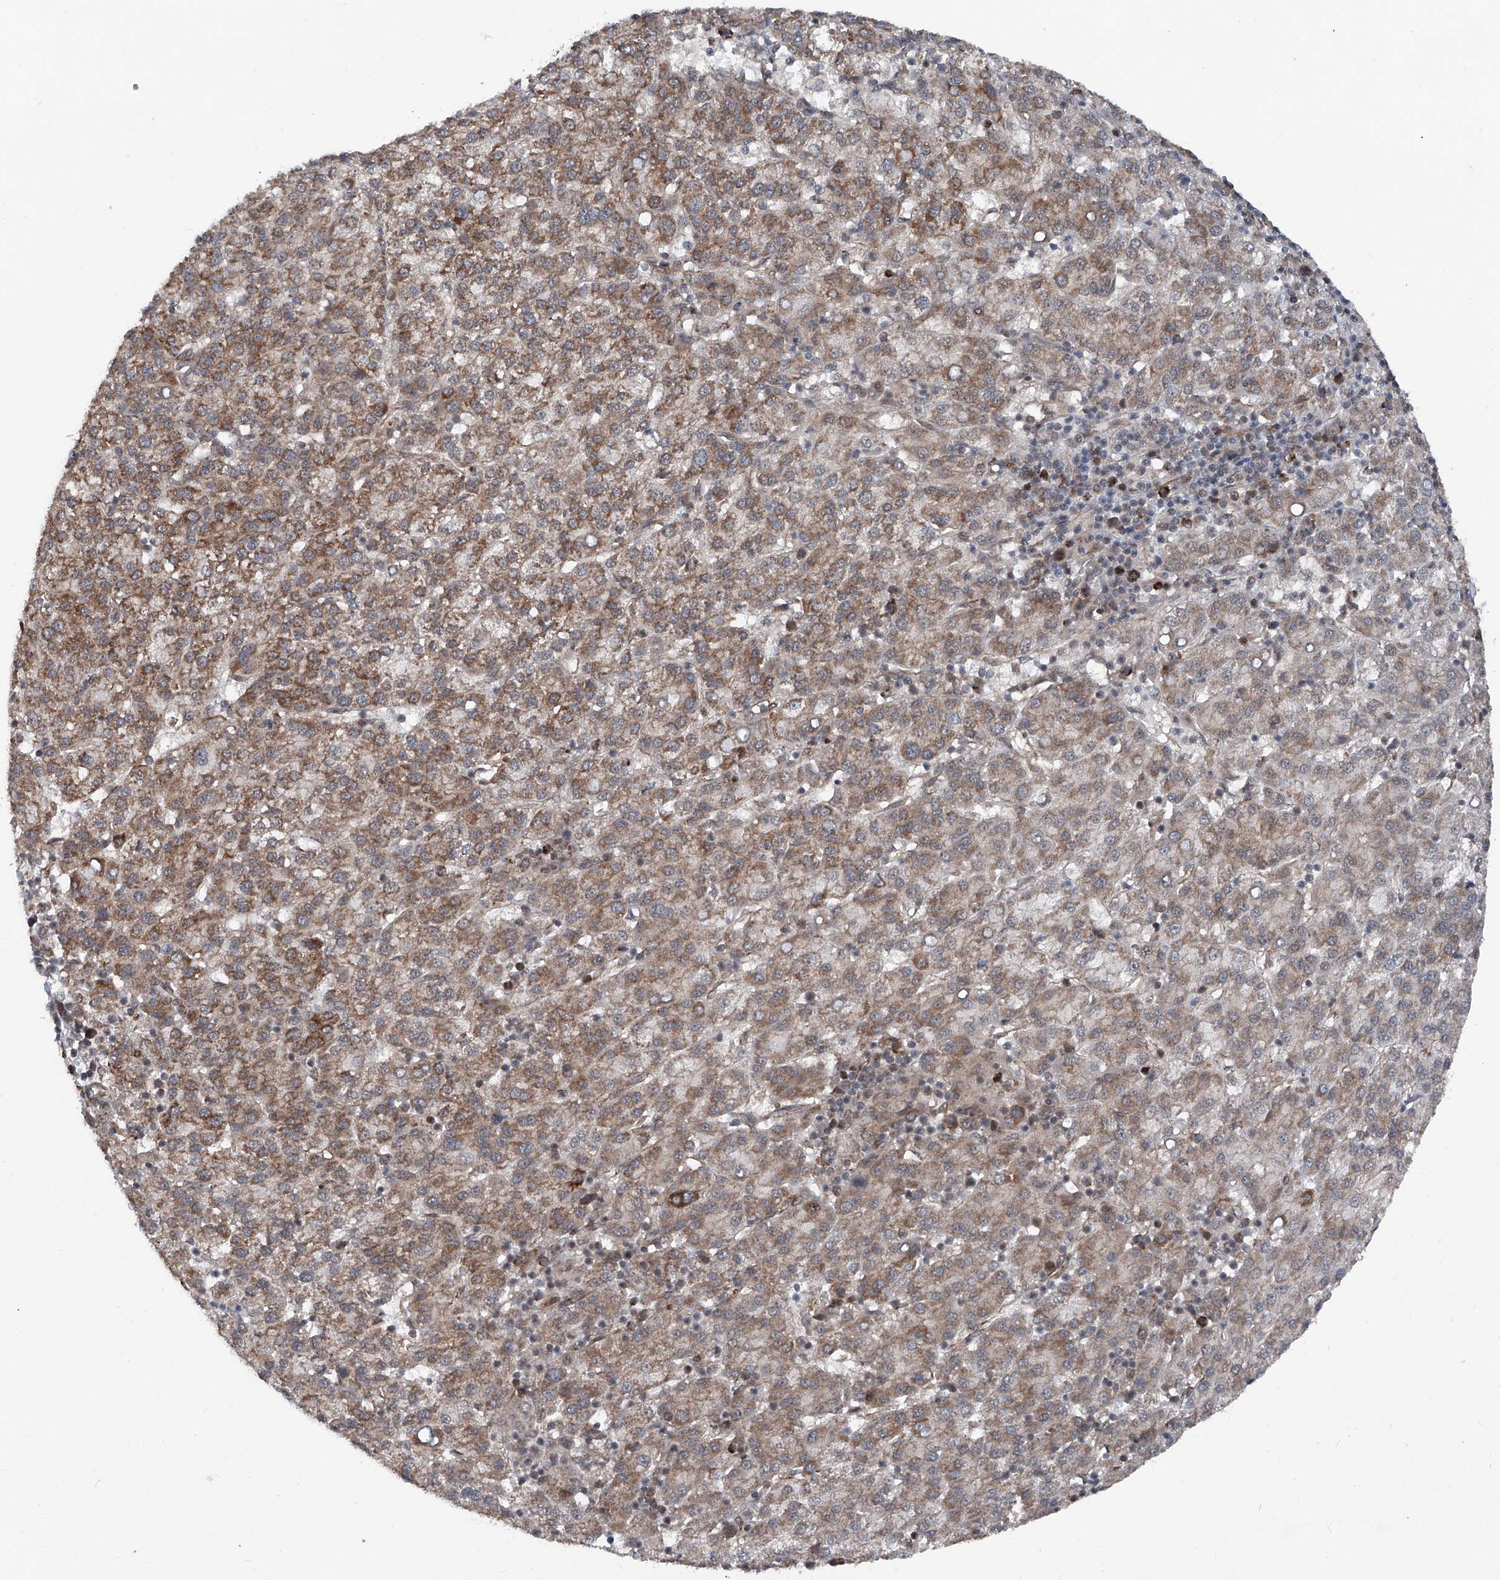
{"staining": {"intensity": "moderate", "quantity": ">75%", "location": "cytoplasmic/membranous"}, "tissue": "liver cancer", "cell_type": "Tumor cells", "image_type": "cancer", "snomed": [{"axis": "morphology", "description": "Carcinoma, Hepatocellular, NOS"}, {"axis": "topography", "description": "Liver"}], "caption": "Immunohistochemistry (IHC) of liver cancer (hepatocellular carcinoma) exhibits medium levels of moderate cytoplasmic/membranous positivity in about >75% of tumor cells.", "gene": "COA7", "patient": {"sex": "female", "age": 58}}